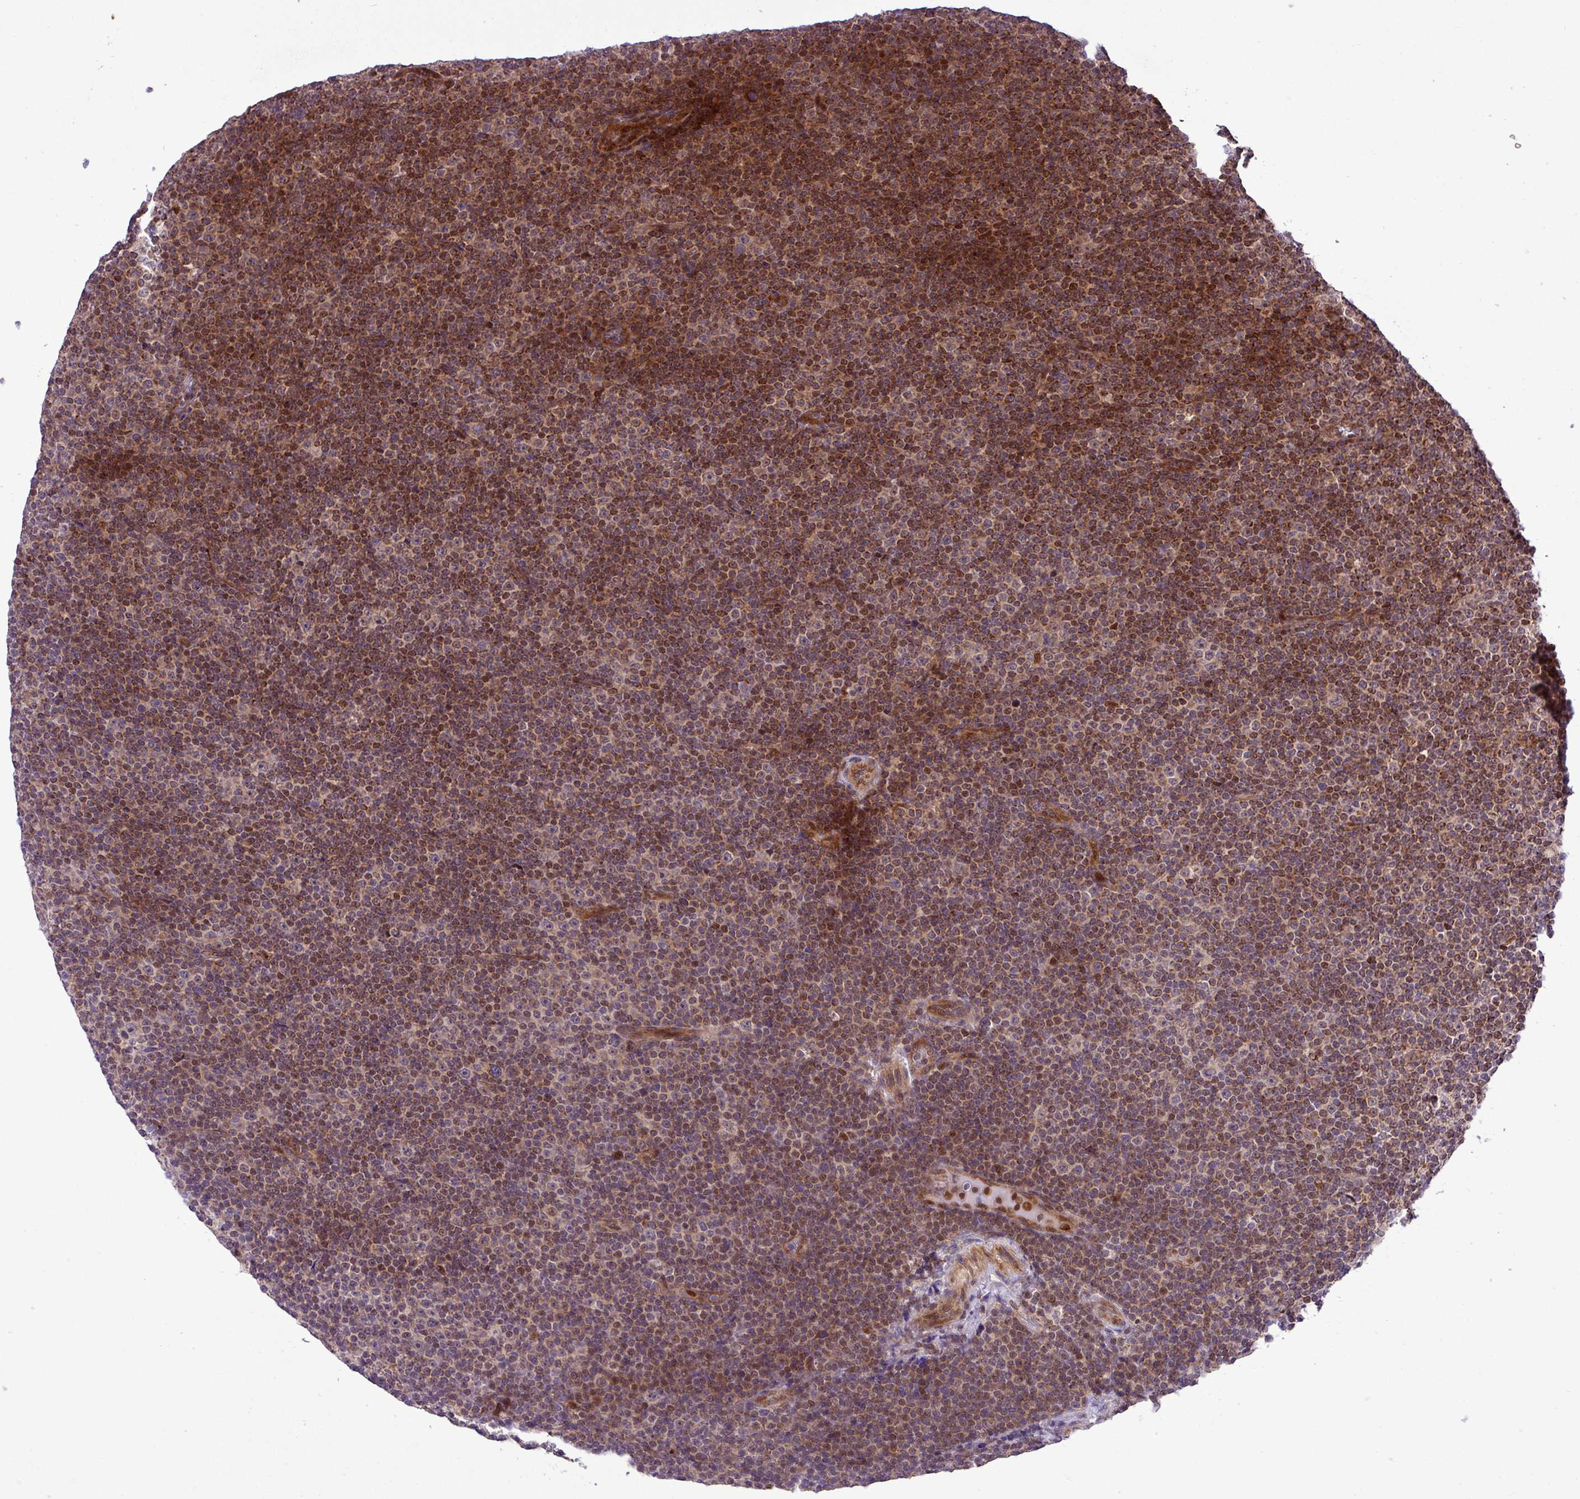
{"staining": {"intensity": "moderate", "quantity": ">75%", "location": "cytoplasmic/membranous,nuclear"}, "tissue": "lymphoma", "cell_type": "Tumor cells", "image_type": "cancer", "snomed": [{"axis": "morphology", "description": "Malignant lymphoma, non-Hodgkin's type, Low grade"}, {"axis": "topography", "description": "Lymph node"}], "caption": "Protein staining demonstrates moderate cytoplasmic/membranous and nuclear expression in about >75% of tumor cells in lymphoma.", "gene": "B3GNT9", "patient": {"sex": "female", "age": 67}}